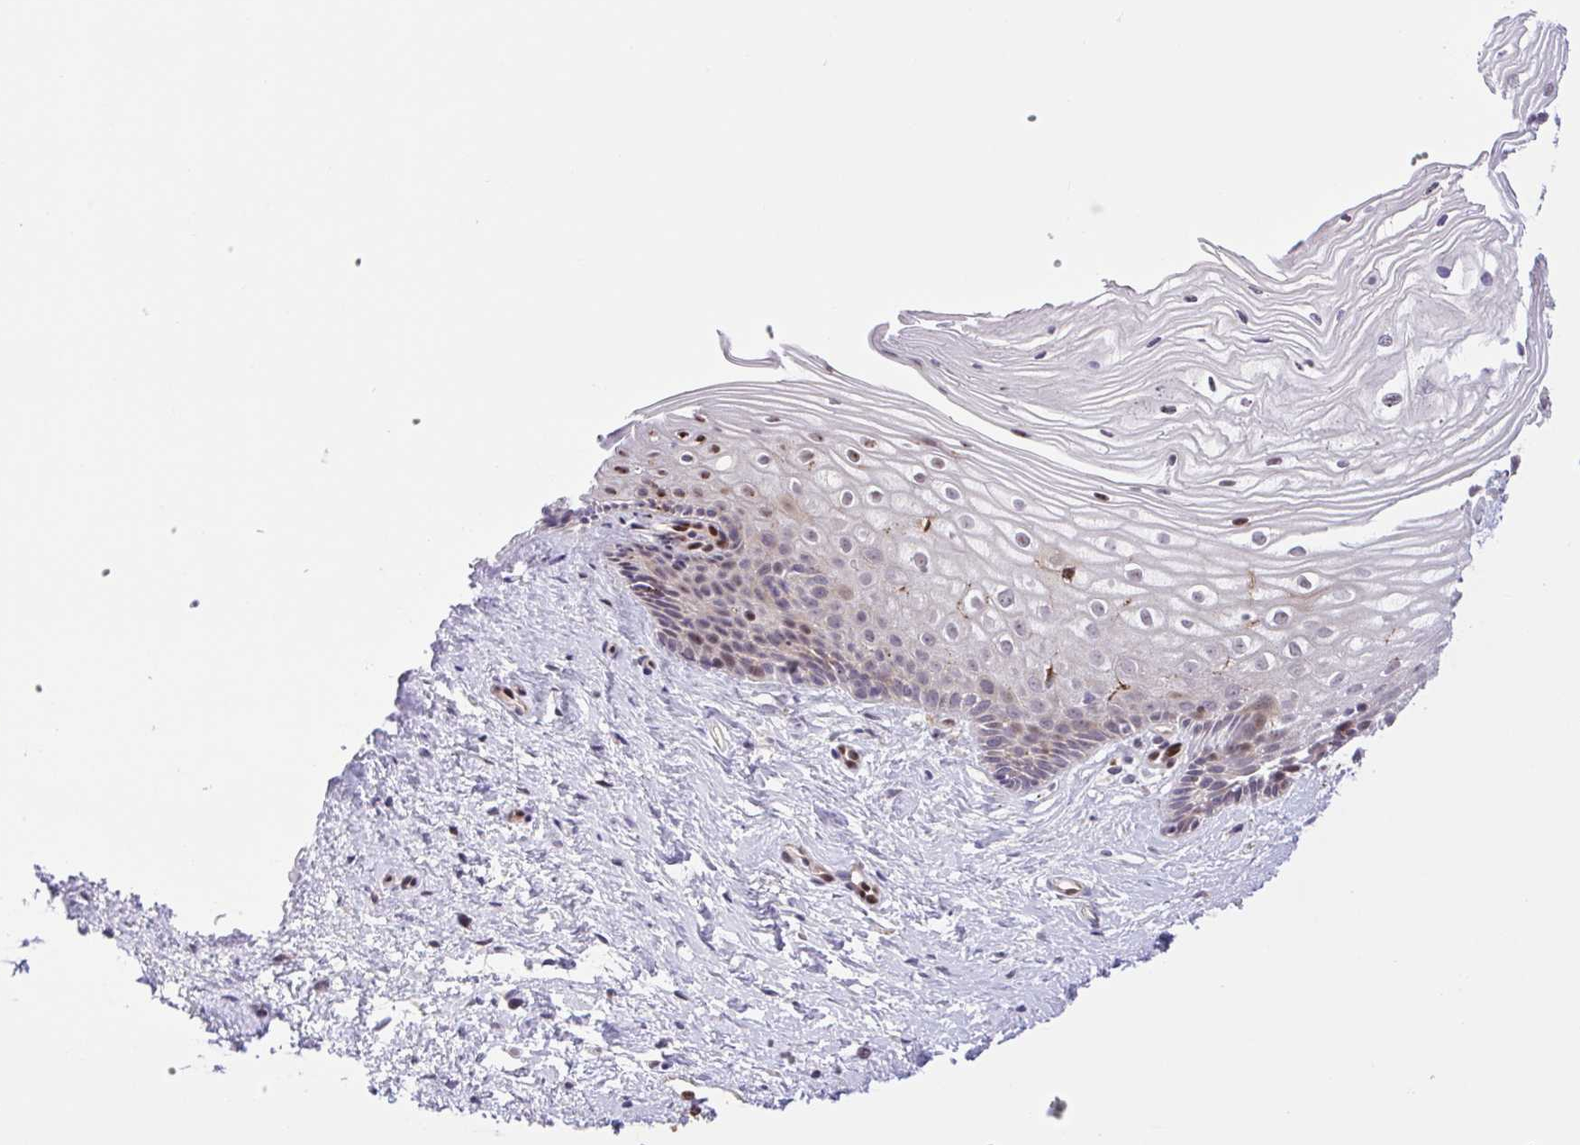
{"staining": {"intensity": "moderate", "quantity": ">75%", "location": "cytoplasmic/membranous,nuclear"}, "tissue": "cervix", "cell_type": "Glandular cells", "image_type": "normal", "snomed": [{"axis": "morphology", "description": "Normal tissue, NOS"}, {"axis": "topography", "description": "Cervix"}], "caption": "Approximately >75% of glandular cells in benign human cervix reveal moderate cytoplasmic/membranous,nuclear protein positivity as visualized by brown immunohistochemical staining.", "gene": "ERG", "patient": {"sex": "female", "age": 40}}